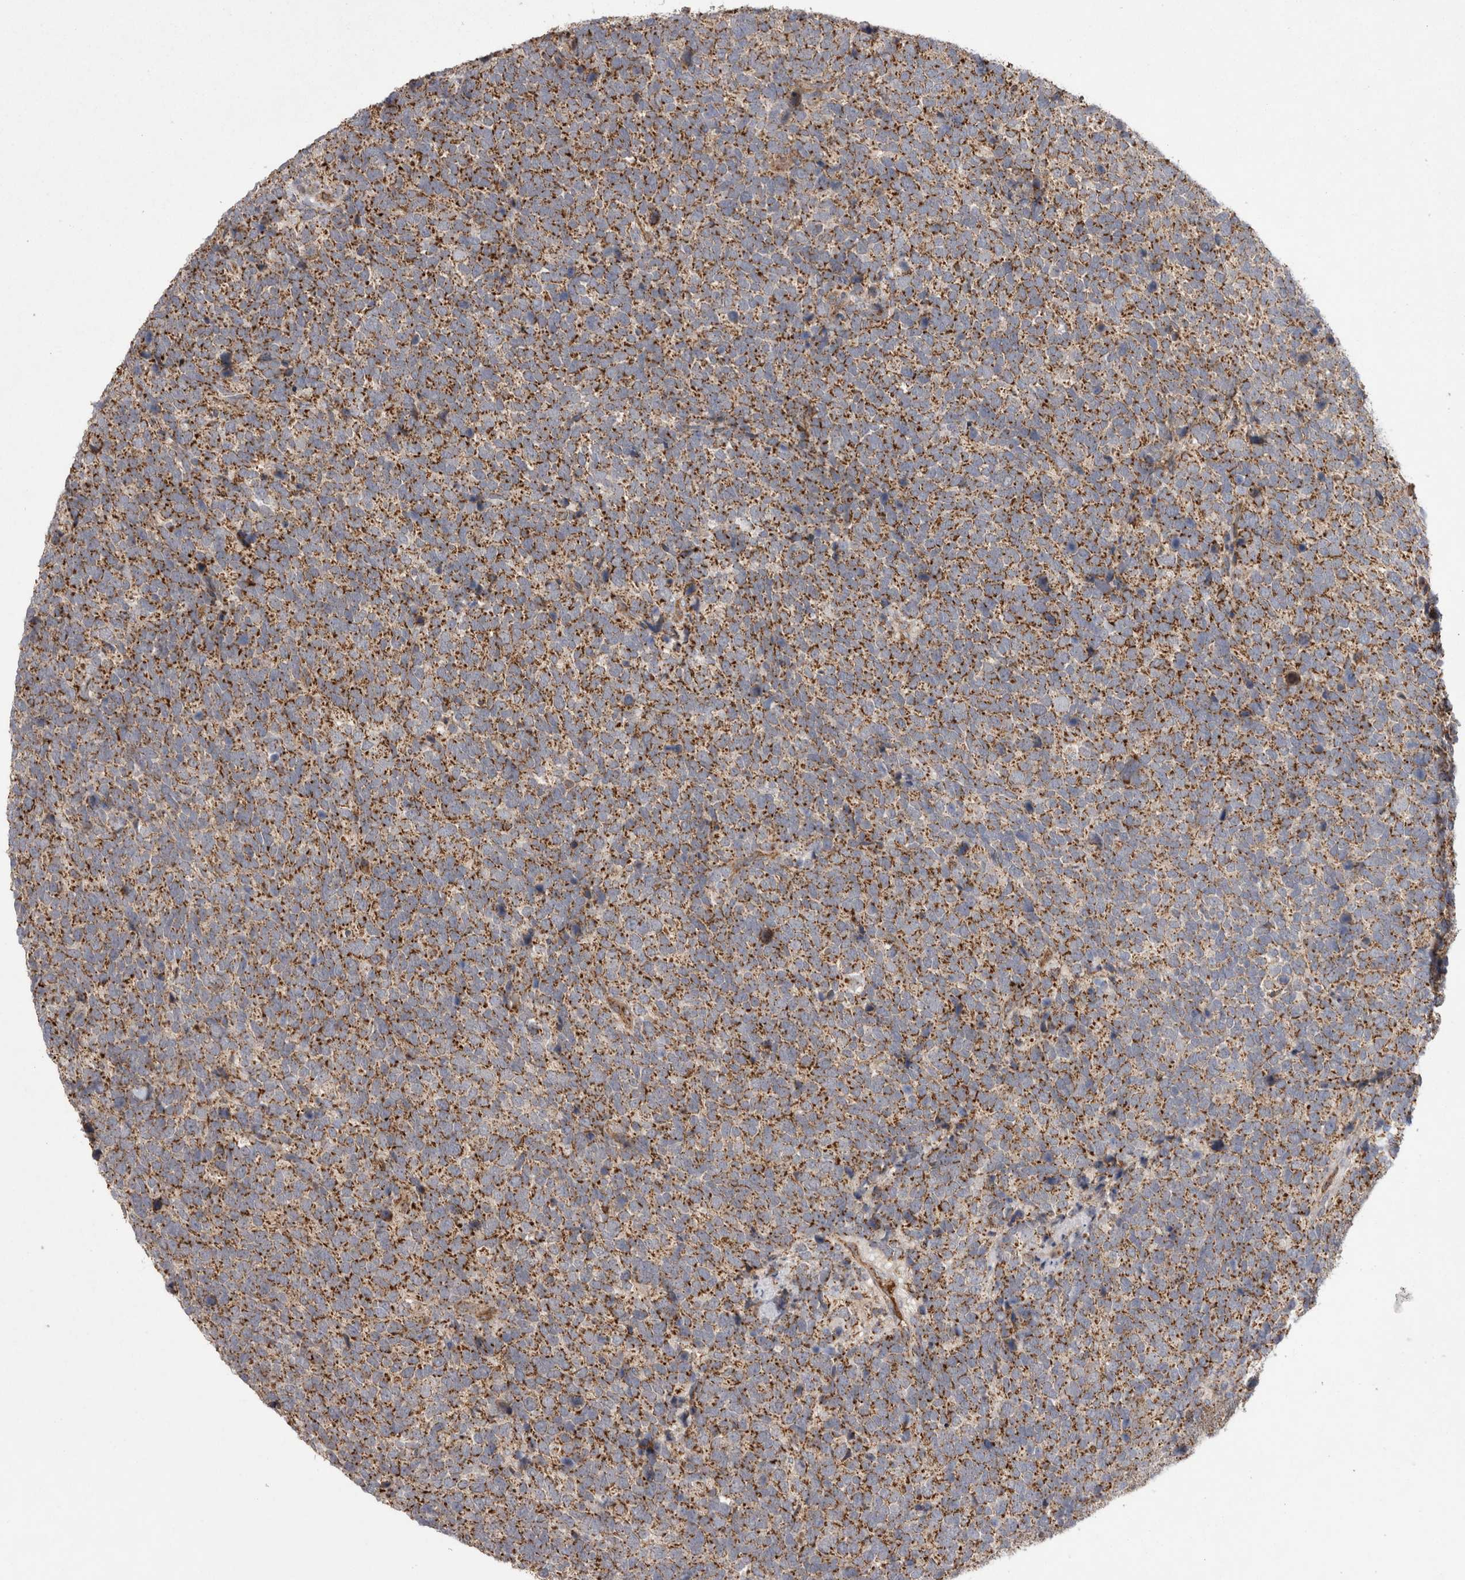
{"staining": {"intensity": "moderate", "quantity": ">75%", "location": "cytoplasmic/membranous"}, "tissue": "urothelial cancer", "cell_type": "Tumor cells", "image_type": "cancer", "snomed": [{"axis": "morphology", "description": "Urothelial carcinoma, High grade"}, {"axis": "topography", "description": "Urinary bladder"}], "caption": "High-magnification brightfield microscopy of urothelial cancer stained with DAB (3,3'-diaminobenzidine) (brown) and counterstained with hematoxylin (blue). tumor cells exhibit moderate cytoplasmic/membranous expression is identified in approximately>75% of cells.", "gene": "DARS2", "patient": {"sex": "female", "age": 82}}